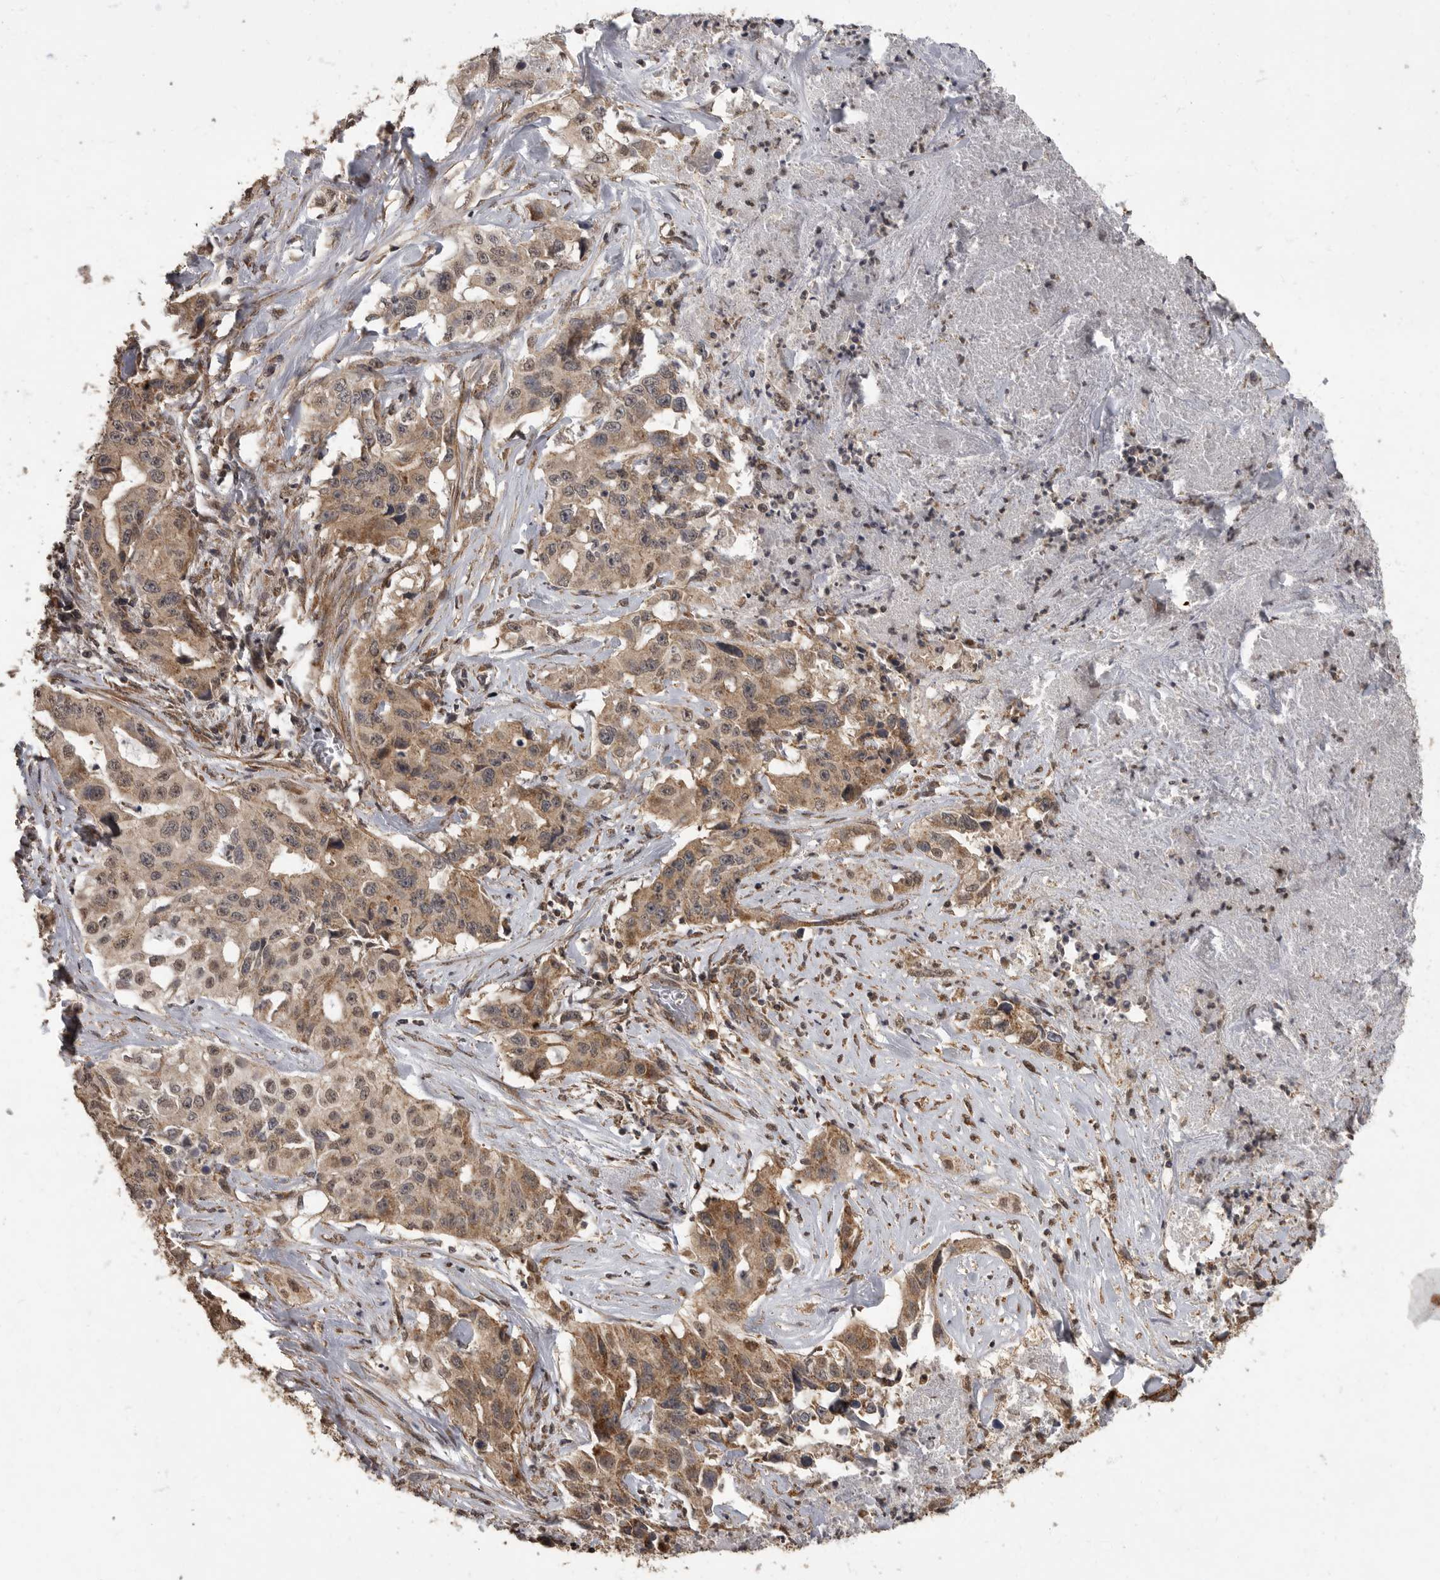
{"staining": {"intensity": "moderate", "quantity": ">75%", "location": "cytoplasmic/membranous,nuclear"}, "tissue": "lung cancer", "cell_type": "Tumor cells", "image_type": "cancer", "snomed": [{"axis": "morphology", "description": "Adenocarcinoma, NOS"}, {"axis": "topography", "description": "Lung"}], "caption": "Tumor cells display medium levels of moderate cytoplasmic/membranous and nuclear staining in about >75% of cells in lung cancer (adenocarcinoma).", "gene": "MAFG", "patient": {"sex": "female", "age": 51}}